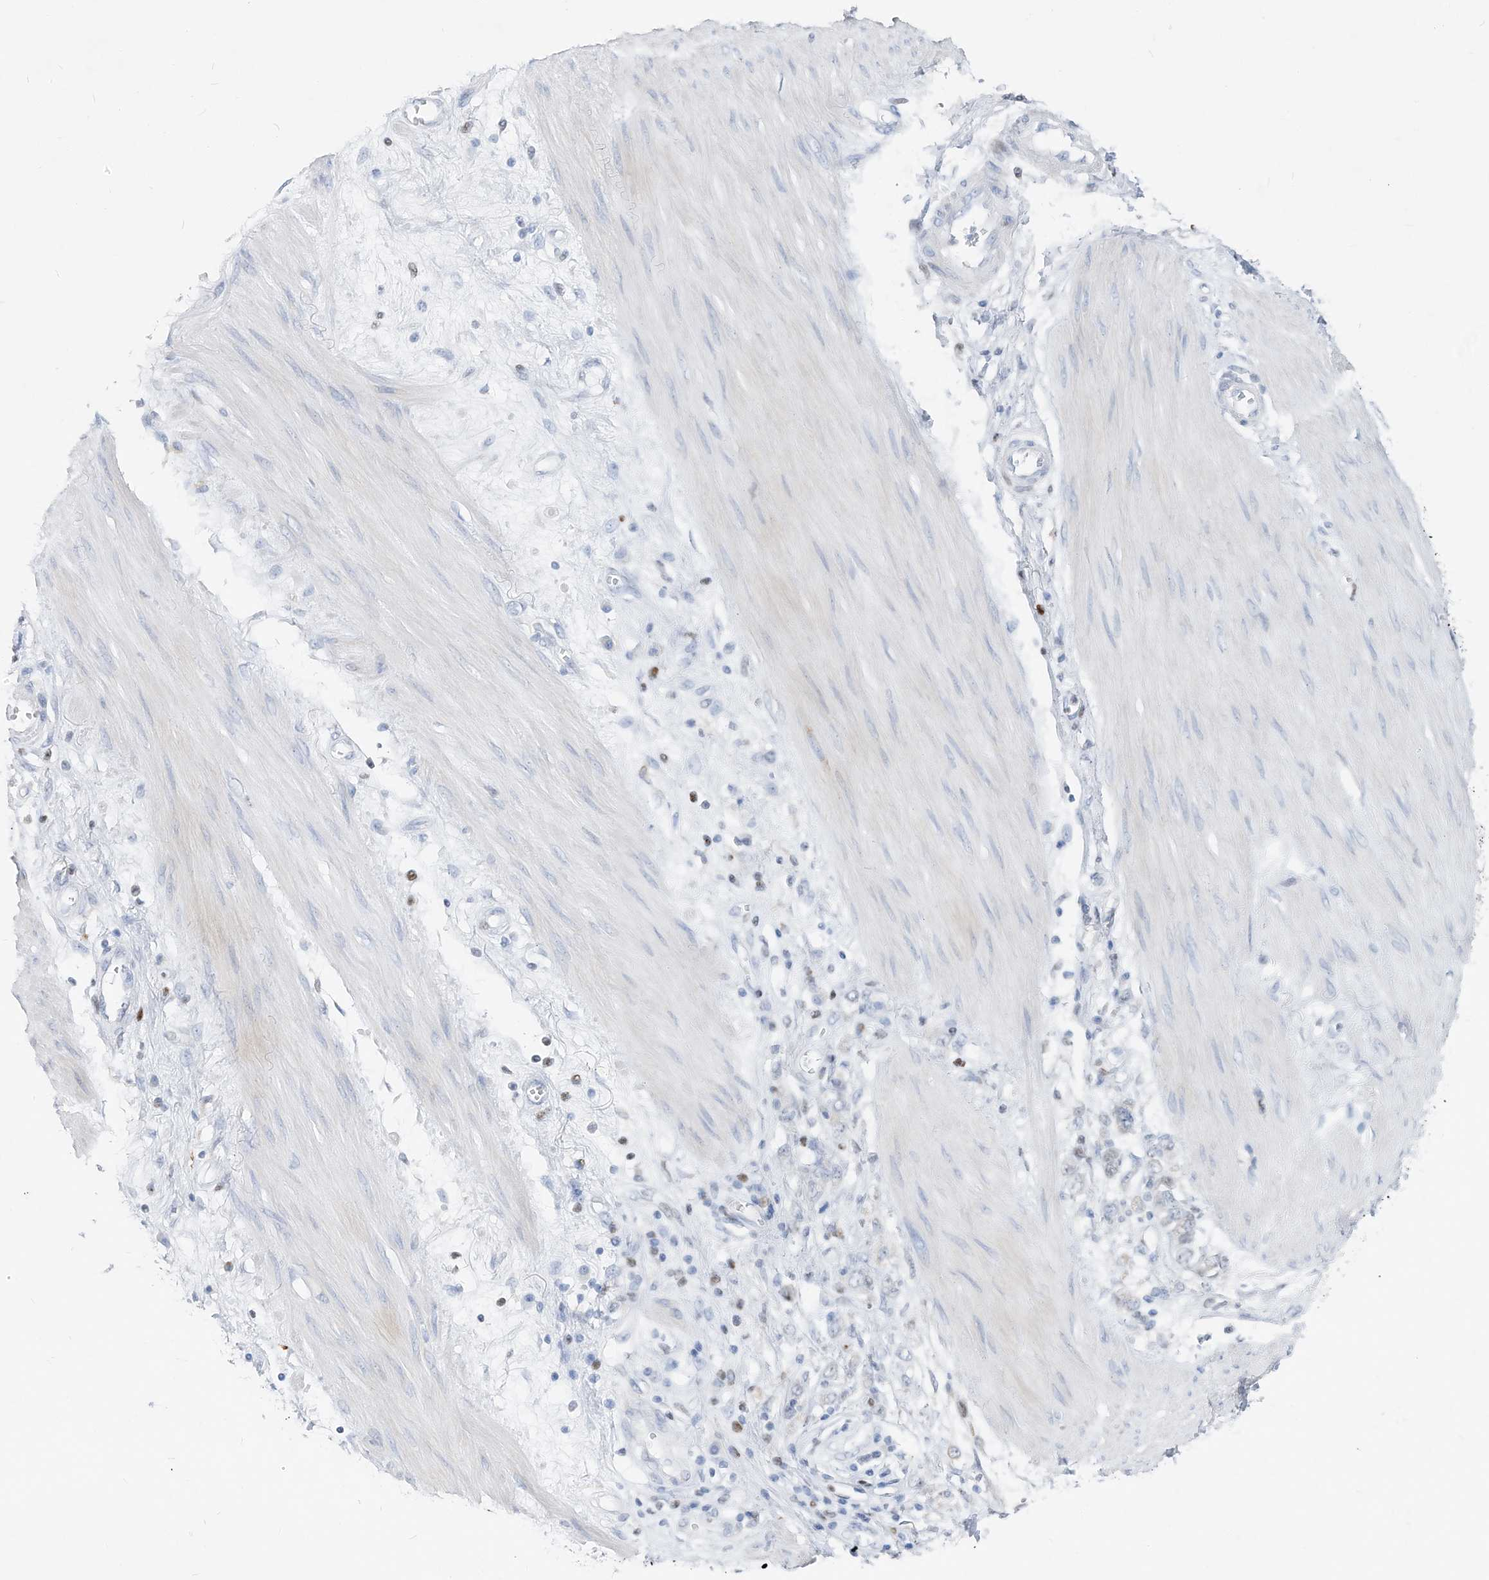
{"staining": {"intensity": "negative", "quantity": "none", "location": "none"}, "tissue": "stomach cancer", "cell_type": "Tumor cells", "image_type": "cancer", "snomed": [{"axis": "morphology", "description": "Adenocarcinoma, NOS"}, {"axis": "topography", "description": "Stomach"}], "caption": "IHC histopathology image of neoplastic tissue: human adenocarcinoma (stomach) stained with DAB displays no significant protein expression in tumor cells. (DAB (3,3'-diaminobenzidine) IHC with hematoxylin counter stain).", "gene": "FRS3", "patient": {"sex": "female", "age": 76}}